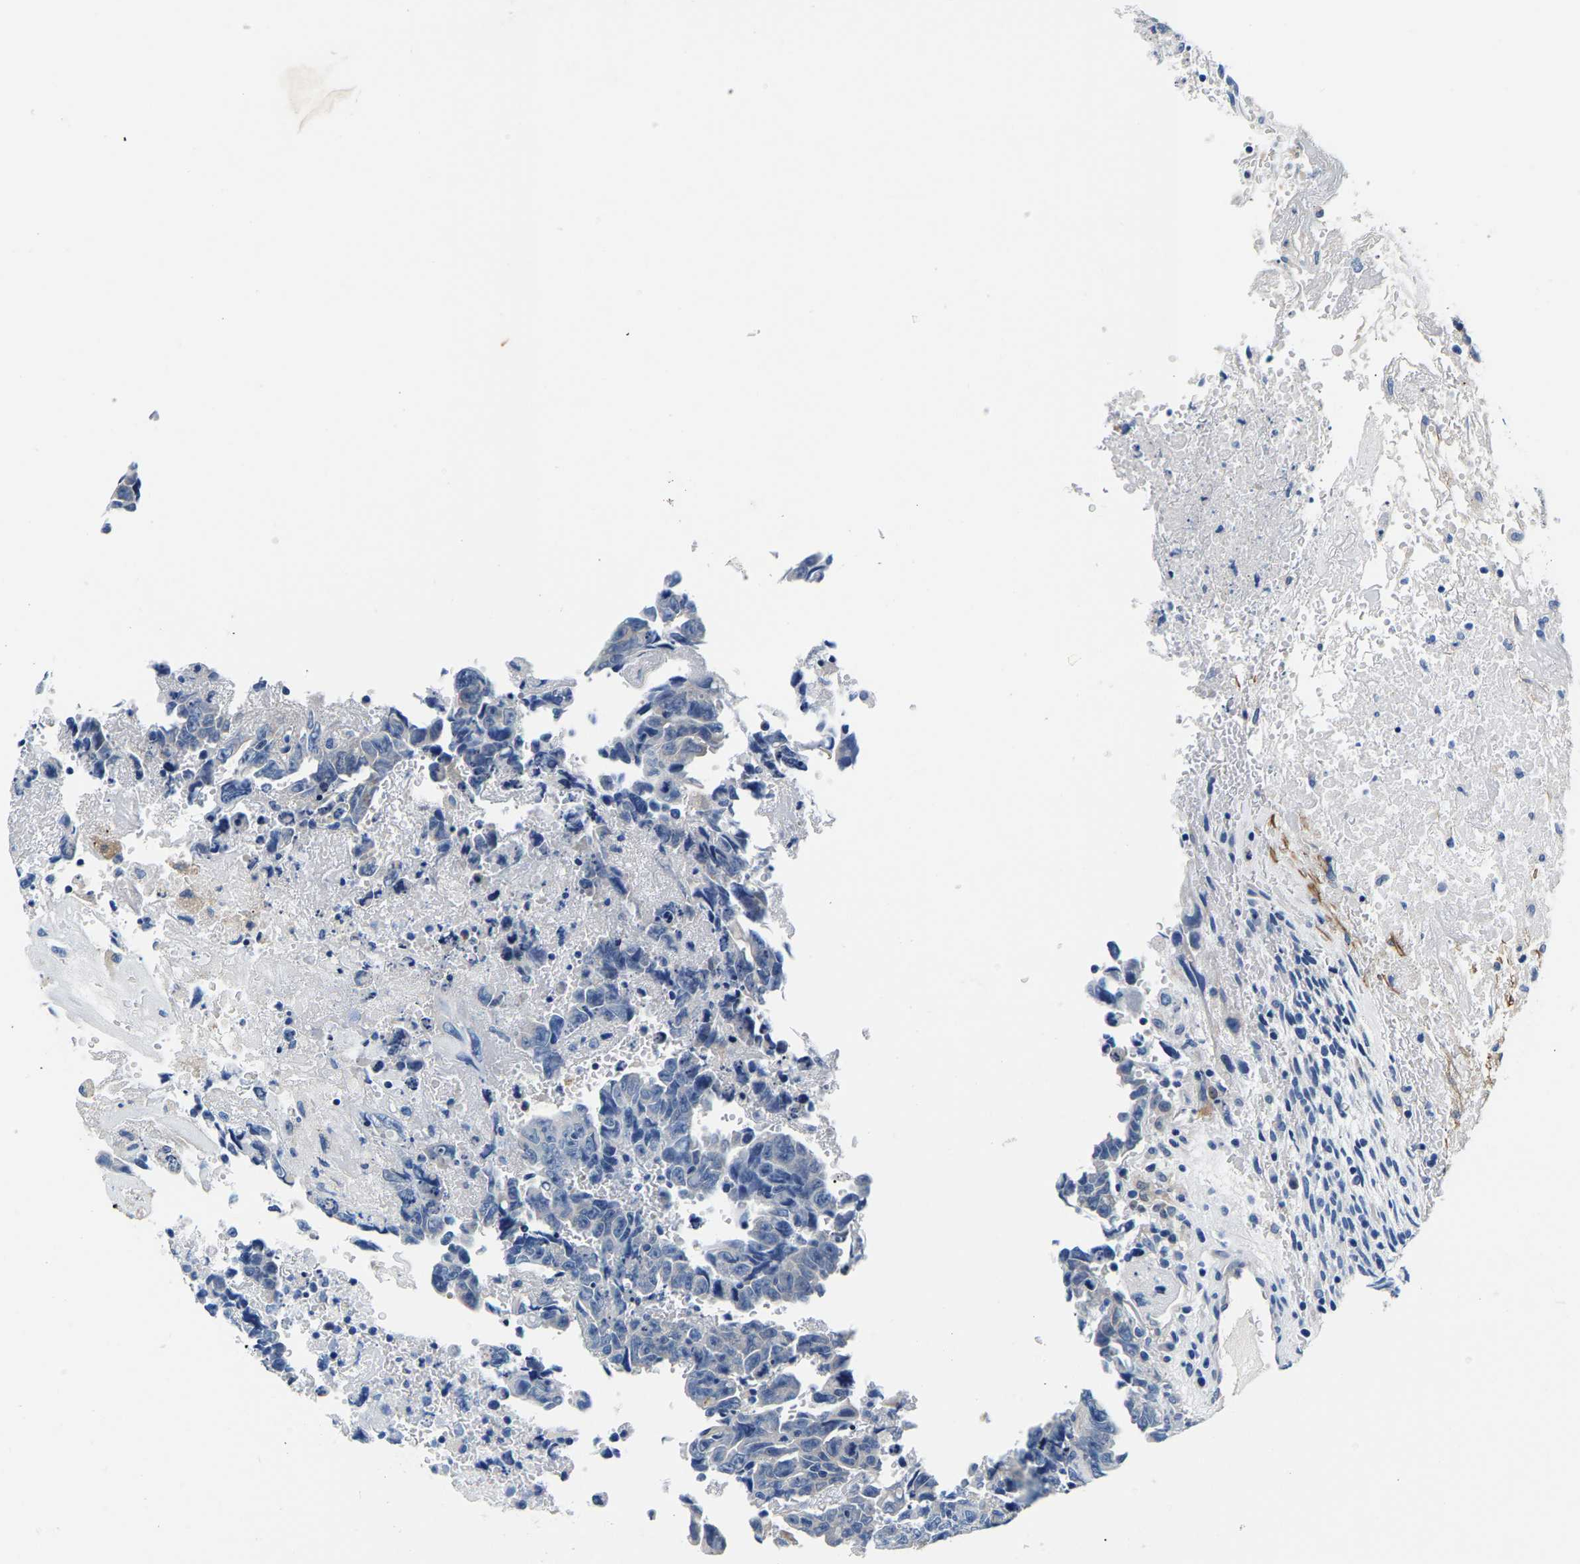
{"staining": {"intensity": "negative", "quantity": "none", "location": "none"}, "tissue": "testis cancer", "cell_type": "Tumor cells", "image_type": "cancer", "snomed": [{"axis": "morphology", "description": "Carcinoma, Embryonal, NOS"}, {"axis": "topography", "description": "Testis"}], "caption": "Tumor cells are negative for protein expression in human testis embryonal carcinoma.", "gene": "ACO1", "patient": {"sex": "male", "age": 28}}